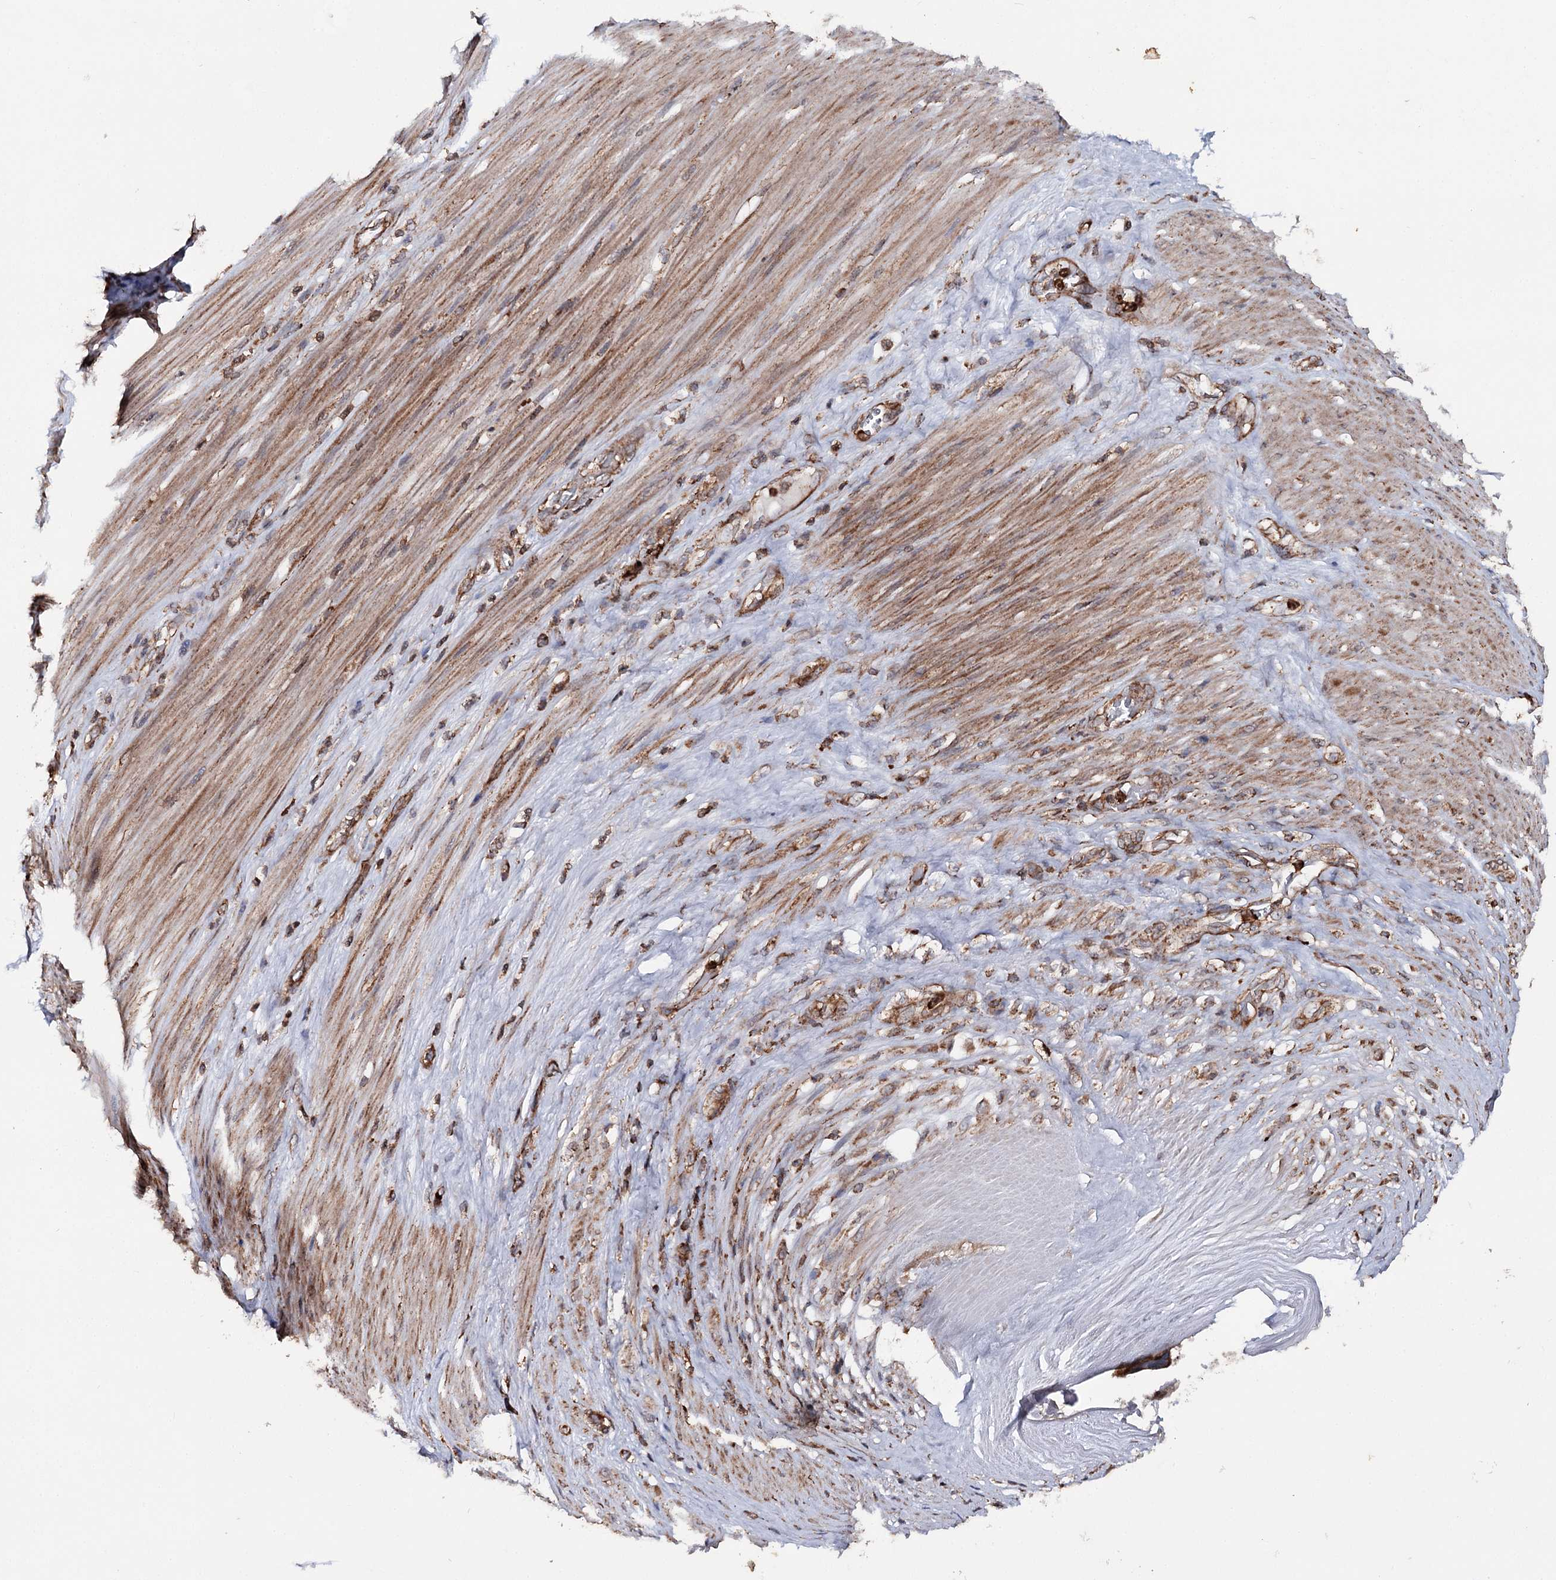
{"staining": {"intensity": "strong", "quantity": ">75%", "location": "cytoplasmic/membranous"}, "tissue": "stomach cancer", "cell_type": "Tumor cells", "image_type": "cancer", "snomed": [{"axis": "morphology", "description": "Adenocarcinoma, NOS"}, {"axis": "morphology", "description": "Adenocarcinoma, High grade"}, {"axis": "topography", "description": "Stomach, upper"}, {"axis": "topography", "description": "Stomach, lower"}], "caption": "Brown immunohistochemical staining in human stomach cancer demonstrates strong cytoplasmic/membranous positivity in about >75% of tumor cells.", "gene": "FGFR1OP2", "patient": {"sex": "female", "age": 65}}